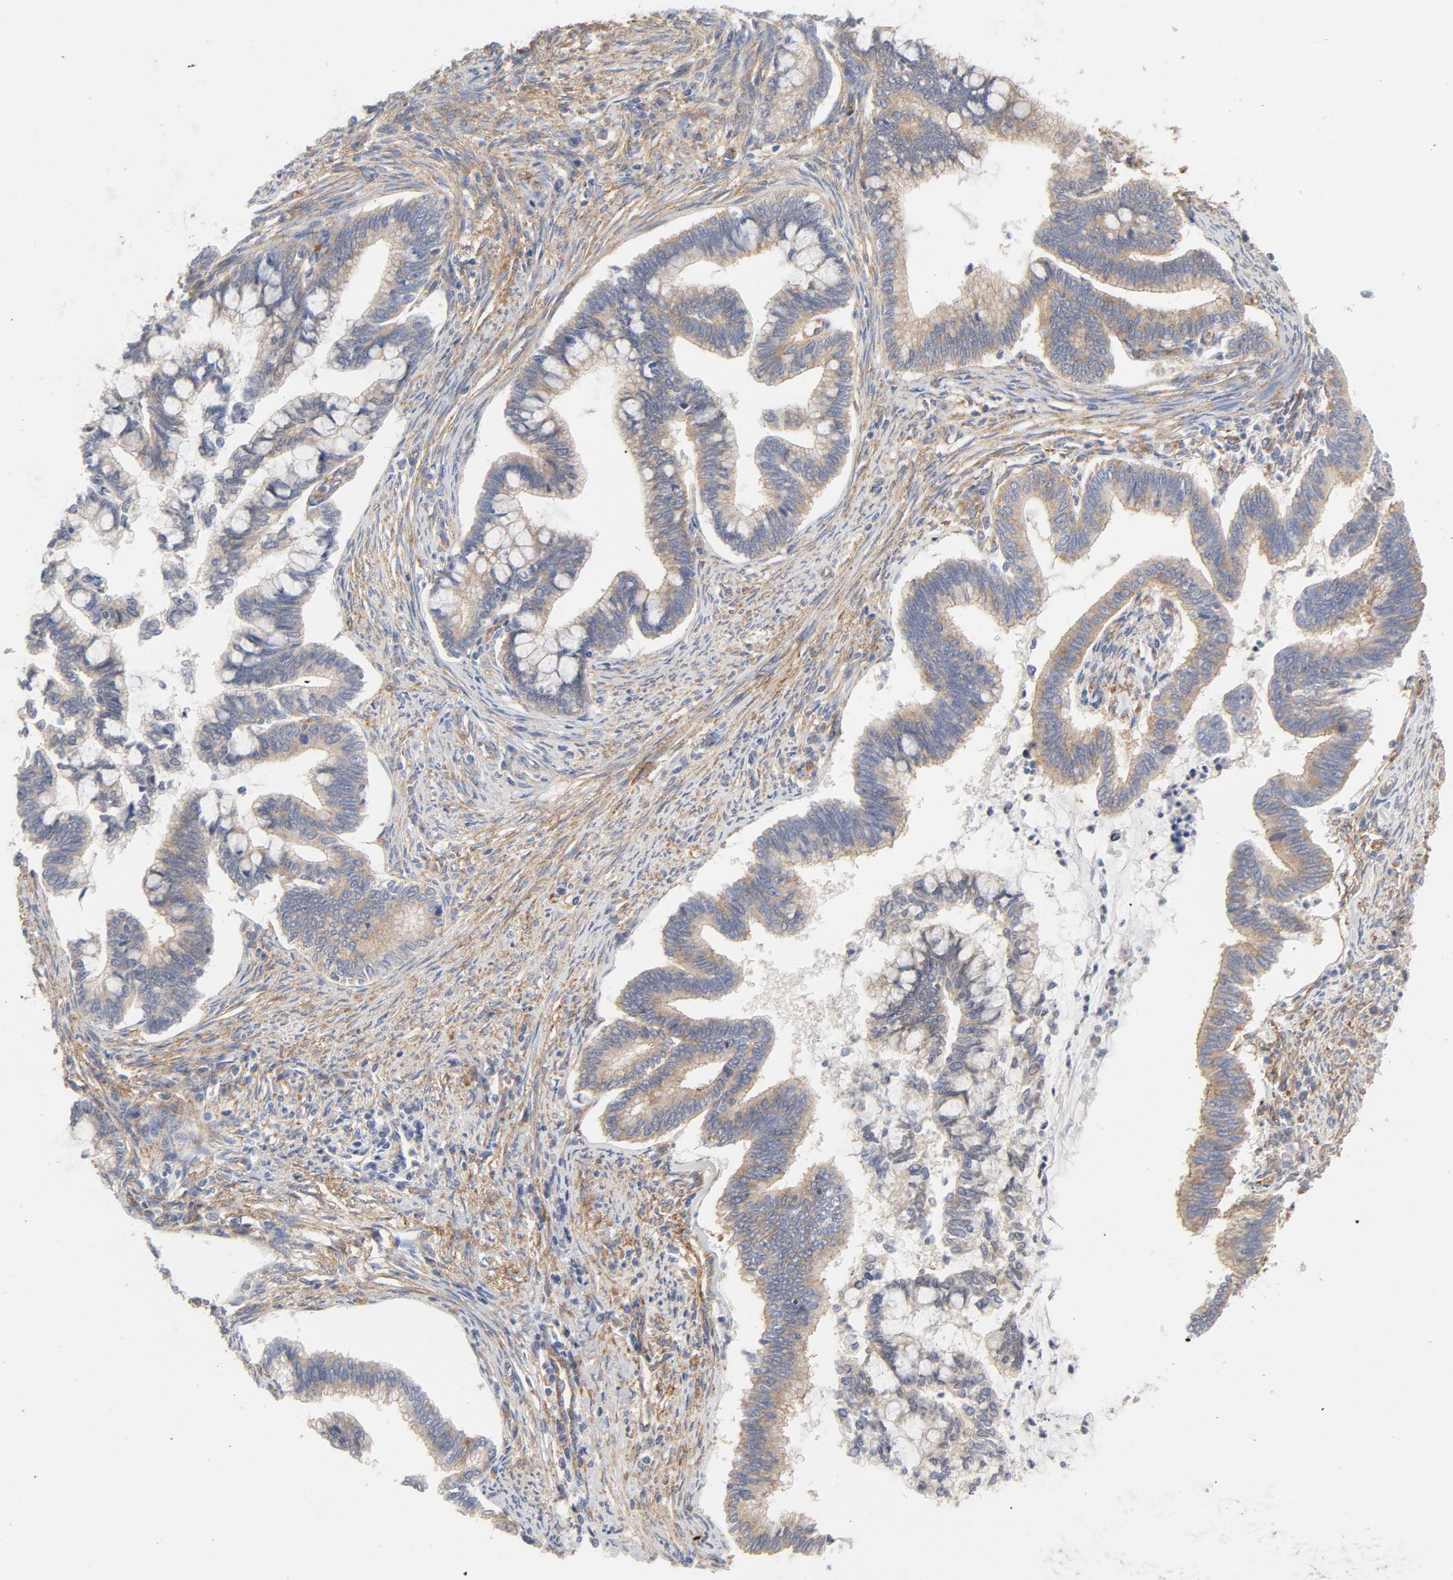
{"staining": {"intensity": "moderate", "quantity": ">75%", "location": "cytoplasmic/membranous"}, "tissue": "cervical cancer", "cell_type": "Tumor cells", "image_type": "cancer", "snomed": [{"axis": "morphology", "description": "Adenocarcinoma, NOS"}, {"axis": "topography", "description": "Cervix"}], "caption": "A brown stain shows moderate cytoplasmic/membranous expression of a protein in cervical cancer tumor cells.", "gene": "AP2A1", "patient": {"sex": "female", "age": 36}}